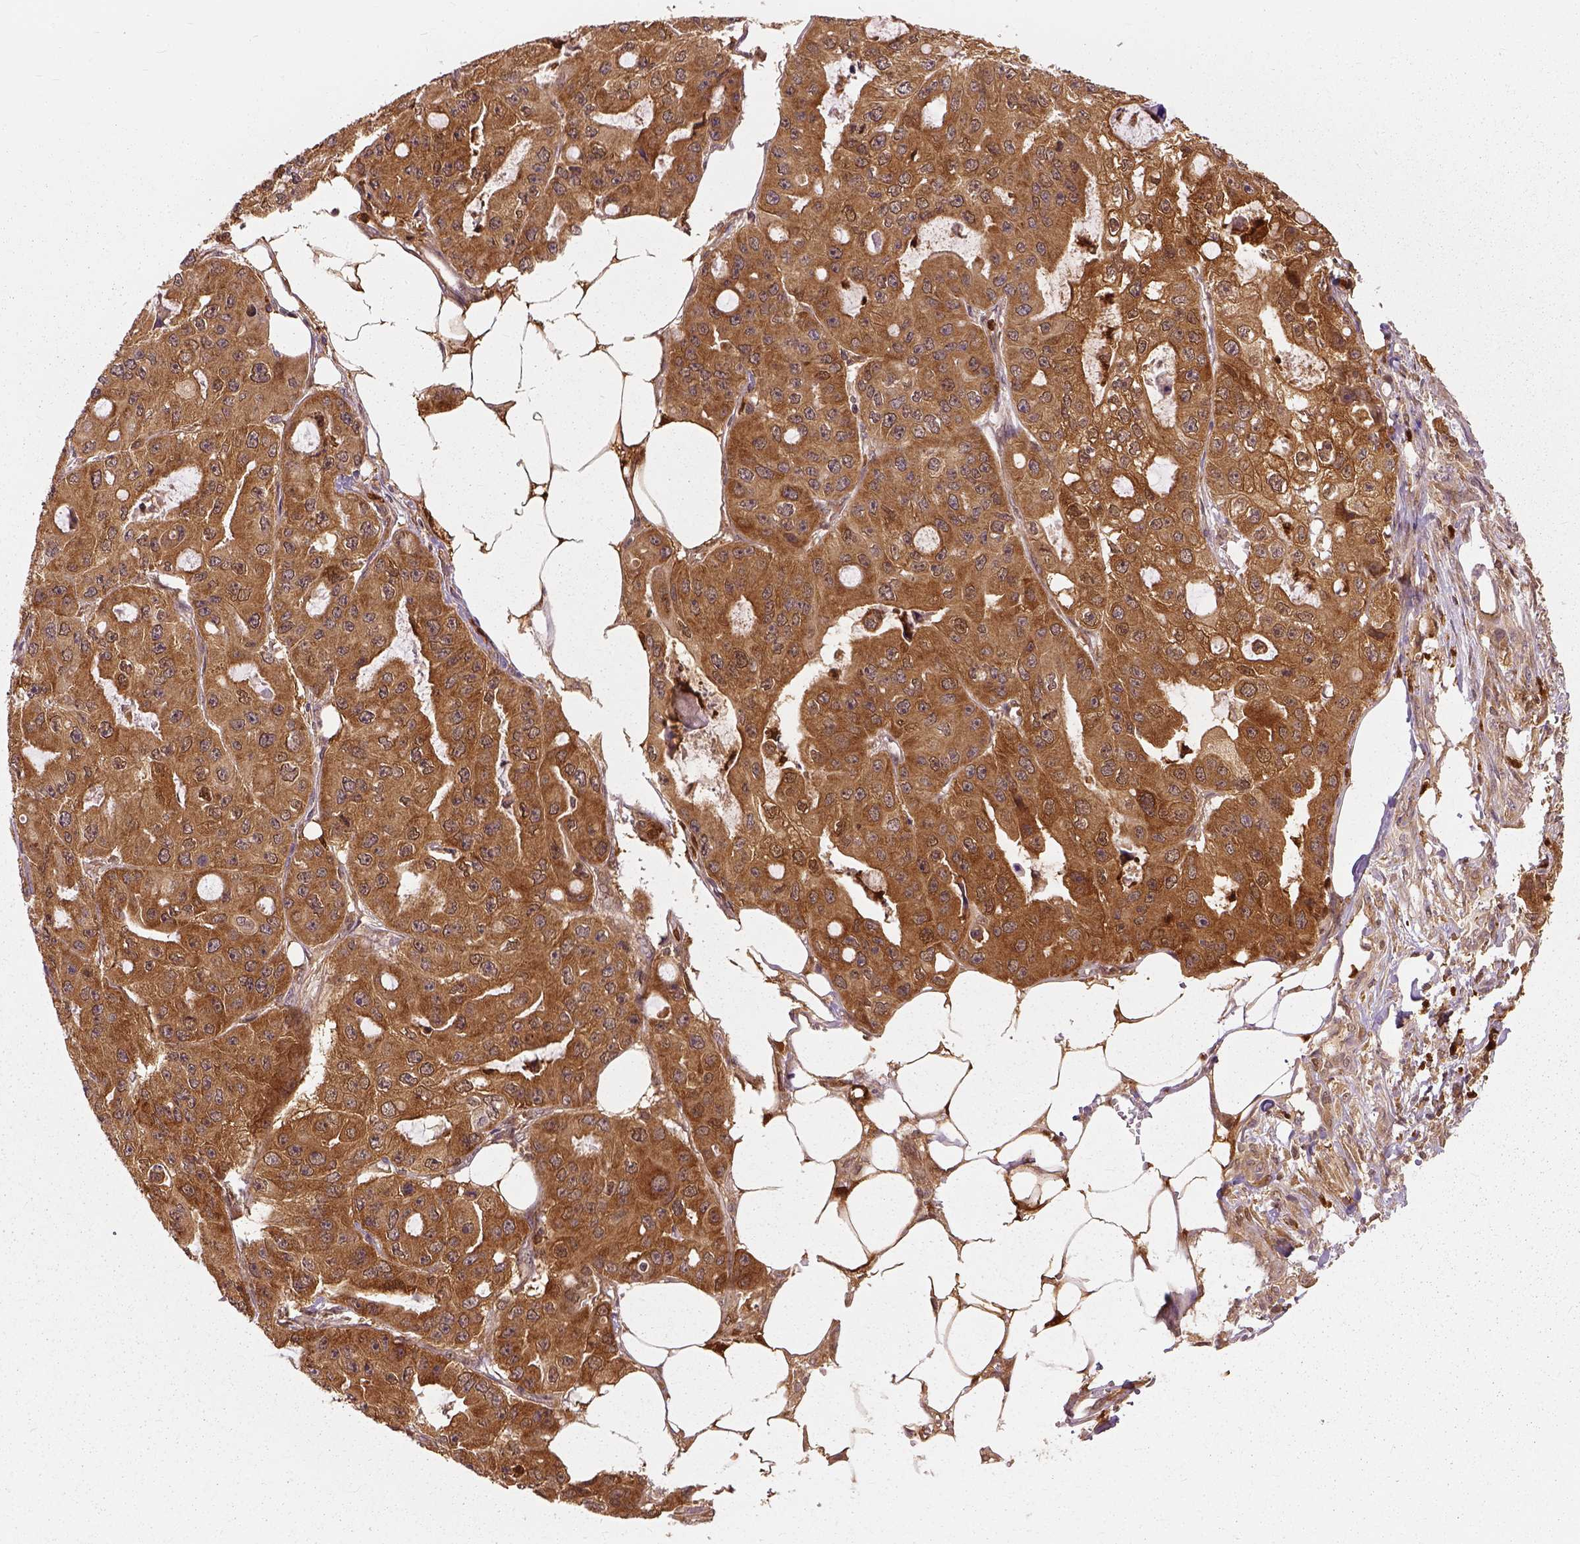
{"staining": {"intensity": "strong", "quantity": ">75%", "location": "cytoplasmic/membranous"}, "tissue": "ovarian cancer", "cell_type": "Tumor cells", "image_type": "cancer", "snomed": [{"axis": "morphology", "description": "Cystadenocarcinoma, serous, NOS"}, {"axis": "topography", "description": "Ovary"}], "caption": "Tumor cells demonstrate strong cytoplasmic/membranous expression in about >75% of cells in ovarian serous cystadenocarcinoma.", "gene": "GPI", "patient": {"sex": "female", "age": 56}}